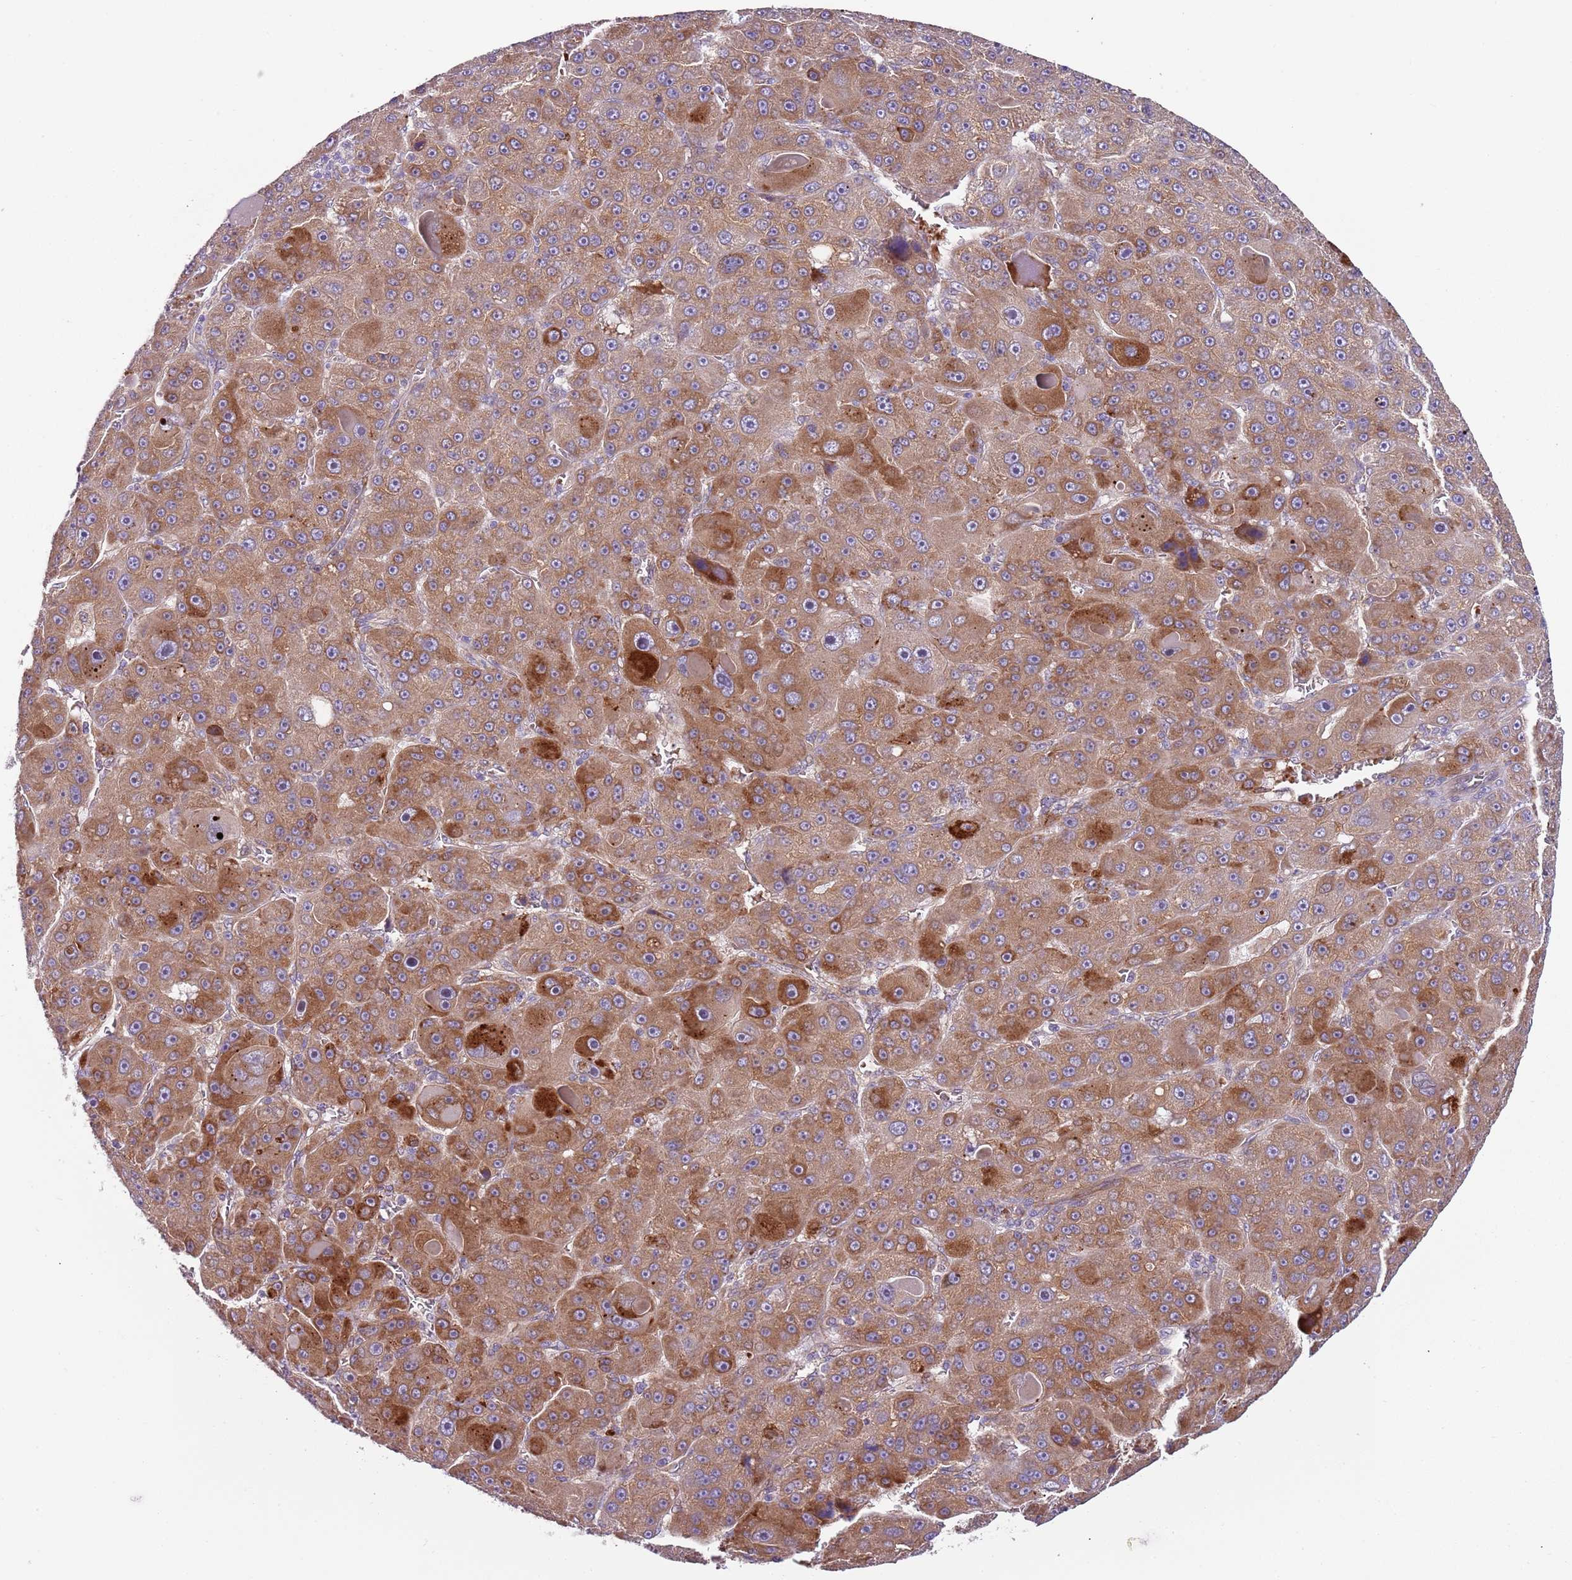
{"staining": {"intensity": "strong", "quantity": ">75%", "location": "cytoplasmic/membranous"}, "tissue": "liver cancer", "cell_type": "Tumor cells", "image_type": "cancer", "snomed": [{"axis": "morphology", "description": "Carcinoma, Hepatocellular, NOS"}, {"axis": "topography", "description": "Liver"}], "caption": "IHC histopathology image of liver hepatocellular carcinoma stained for a protein (brown), which demonstrates high levels of strong cytoplasmic/membranous positivity in about >75% of tumor cells.", "gene": "VWCE", "patient": {"sex": "male", "age": 76}}